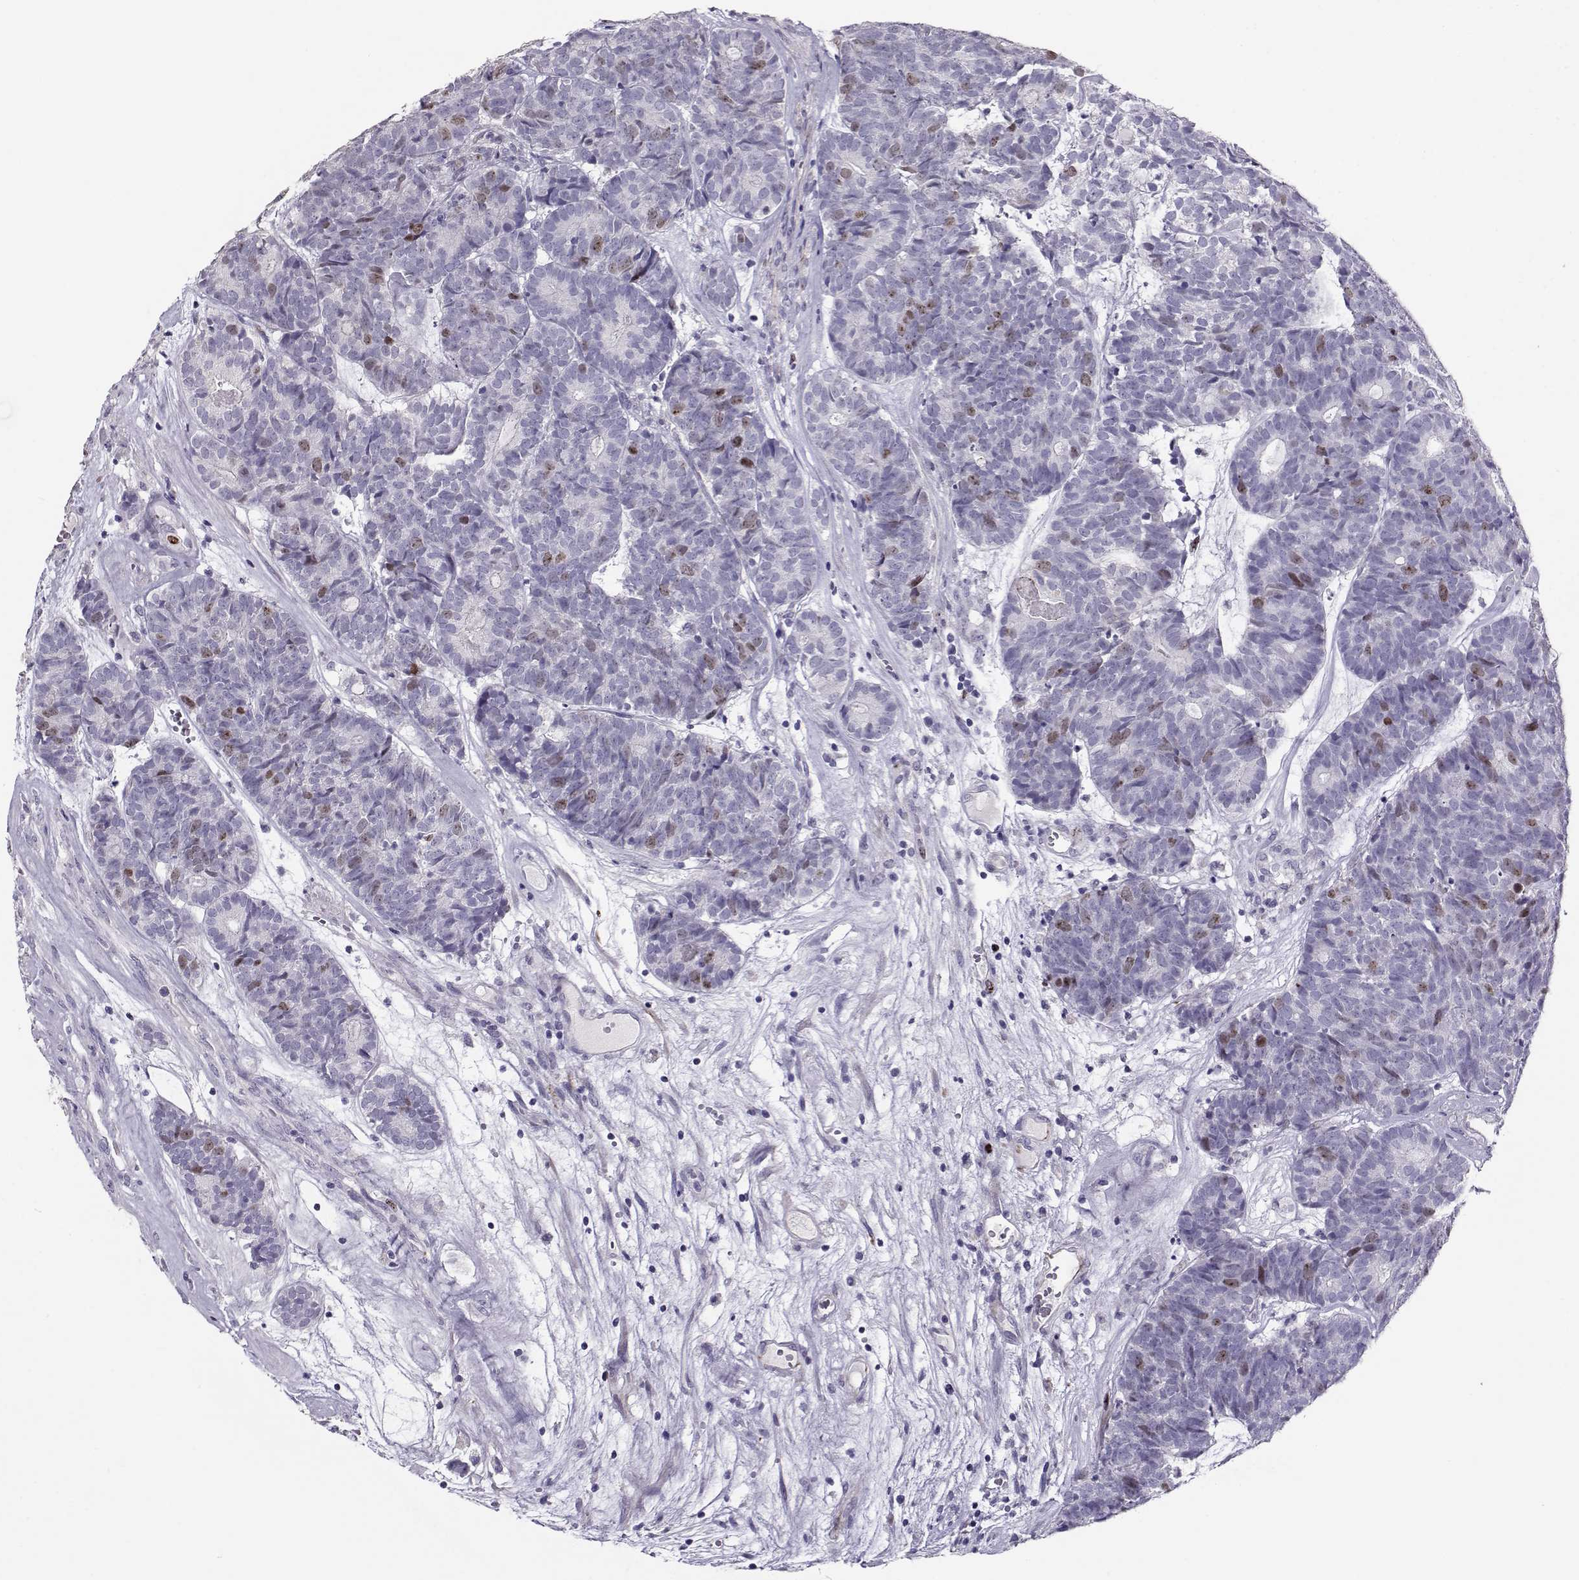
{"staining": {"intensity": "weak", "quantity": "<25%", "location": "nuclear"}, "tissue": "head and neck cancer", "cell_type": "Tumor cells", "image_type": "cancer", "snomed": [{"axis": "morphology", "description": "Adenocarcinoma, NOS"}, {"axis": "topography", "description": "Head-Neck"}], "caption": "A photomicrograph of human adenocarcinoma (head and neck) is negative for staining in tumor cells. (DAB (3,3'-diaminobenzidine) IHC, high magnification).", "gene": "NPW", "patient": {"sex": "female", "age": 81}}